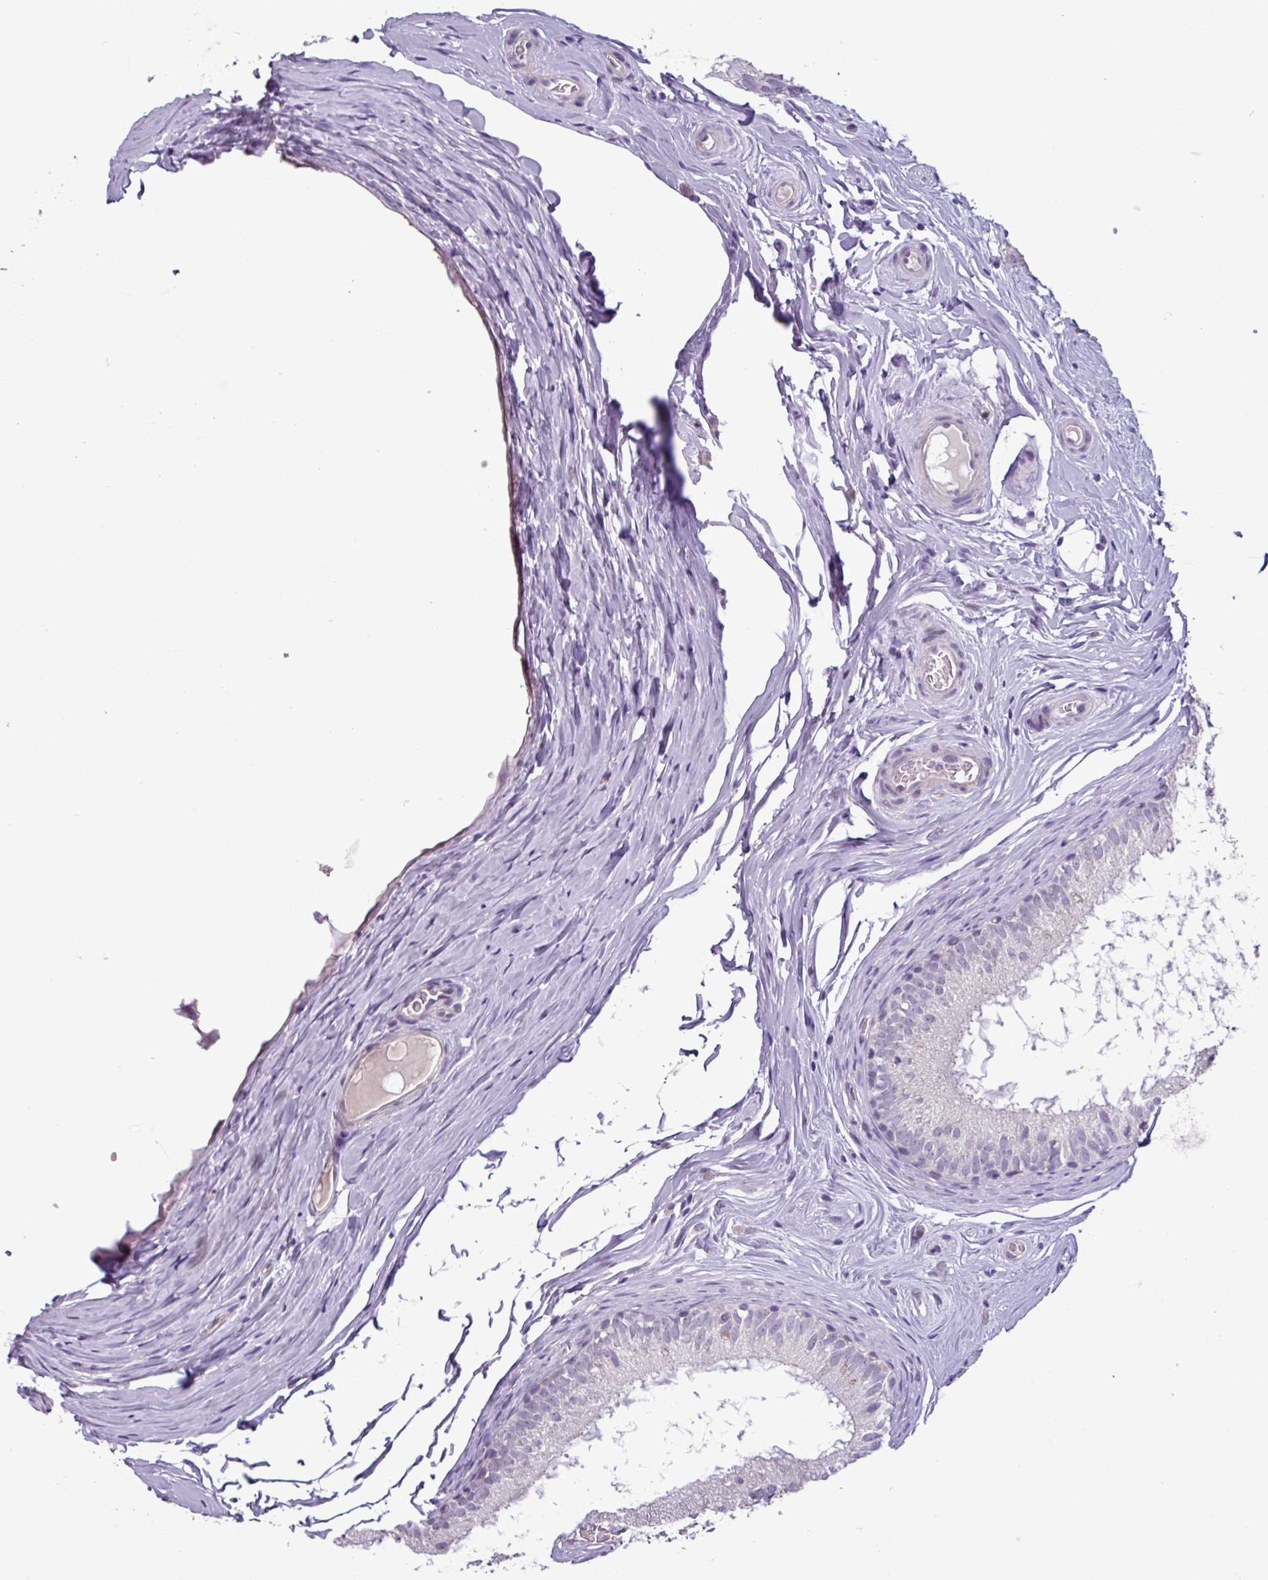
{"staining": {"intensity": "negative", "quantity": "none", "location": "none"}, "tissue": "epididymis", "cell_type": "Glandular cells", "image_type": "normal", "snomed": [{"axis": "morphology", "description": "Normal tissue, NOS"}, {"axis": "topography", "description": "Epididymis"}], "caption": "This is an IHC photomicrograph of normal human epididymis. There is no expression in glandular cells.", "gene": "C9orf24", "patient": {"sex": "male", "age": 25}}